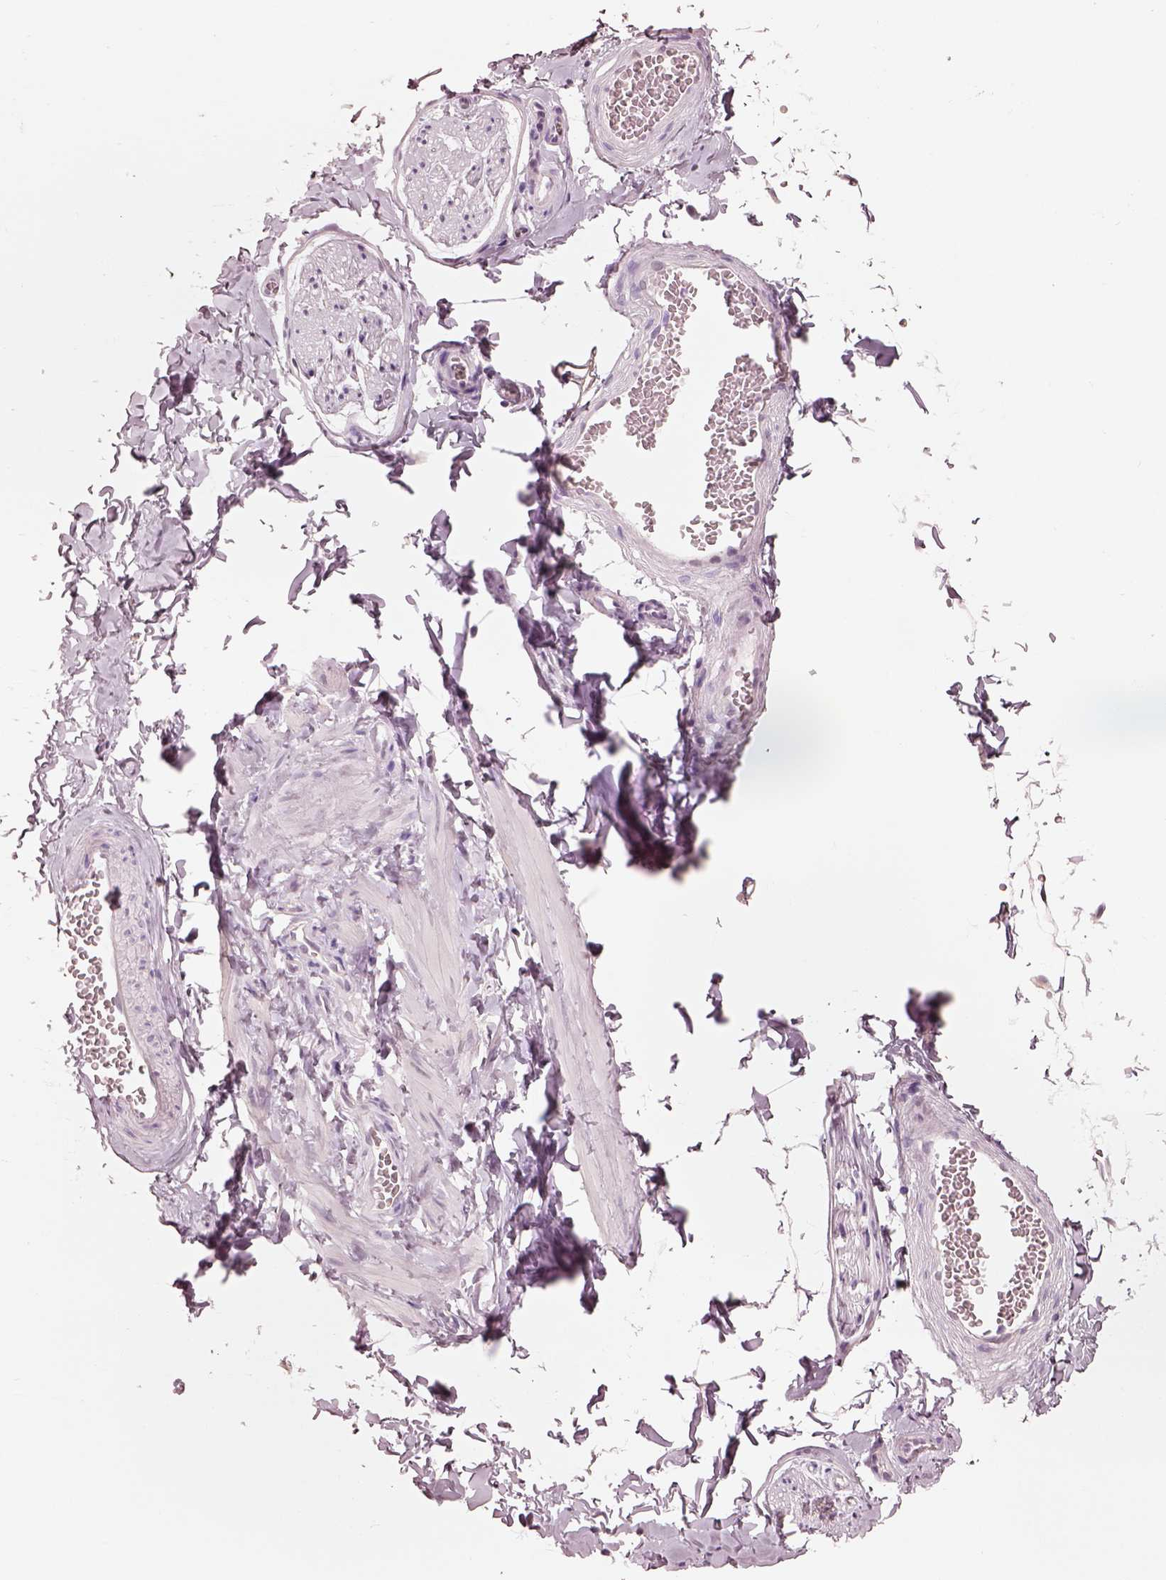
{"staining": {"intensity": "negative", "quantity": "none", "location": "none"}, "tissue": "adipose tissue", "cell_type": "Adipocytes", "image_type": "normal", "snomed": [{"axis": "morphology", "description": "Normal tissue, NOS"}, {"axis": "topography", "description": "Smooth muscle"}, {"axis": "topography", "description": "Peripheral nerve tissue"}], "caption": "Unremarkable adipose tissue was stained to show a protein in brown. There is no significant staining in adipocytes. (Brightfield microscopy of DAB (3,3'-diaminobenzidine) IHC at high magnification).", "gene": "ELSPBP1", "patient": {"sex": "male", "age": 22}}